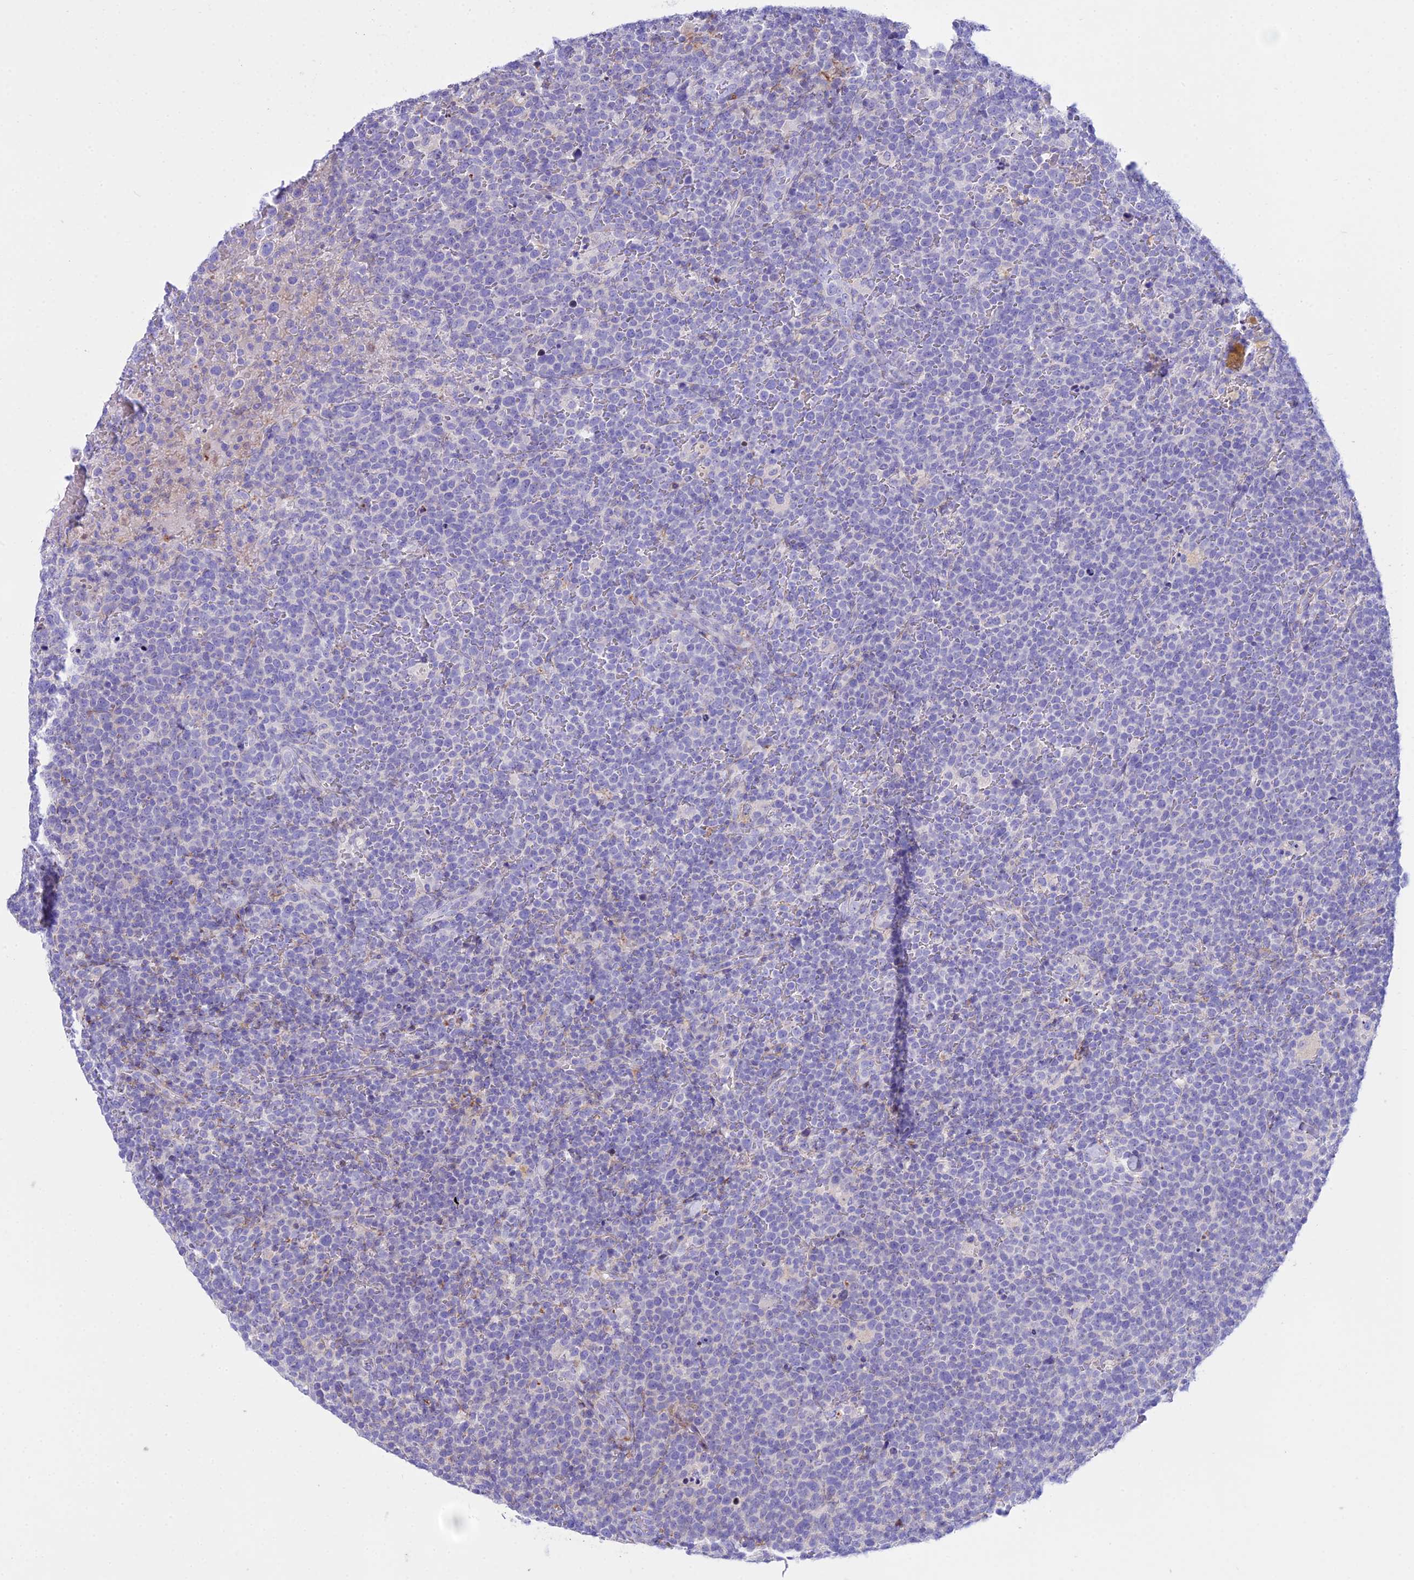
{"staining": {"intensity": "negative", "quantity": "none", "location": "none"}, "tissue": "lymphoma", "cell_type": "Tumor cells", "image_type": "cancer", "snomed": [{"axis": "morphology", "description": "Malignant lymphoma, non-Hodgkin's type, High grade"}, {"axis": "topography", "description": "Lymph node"}], "caption": "Tumor cells are negative for brown protein staining in lymphoma. Nuclei are stained in blue.", "gene": "DLX1", "patient": {"sex": "male", "age": 61}}